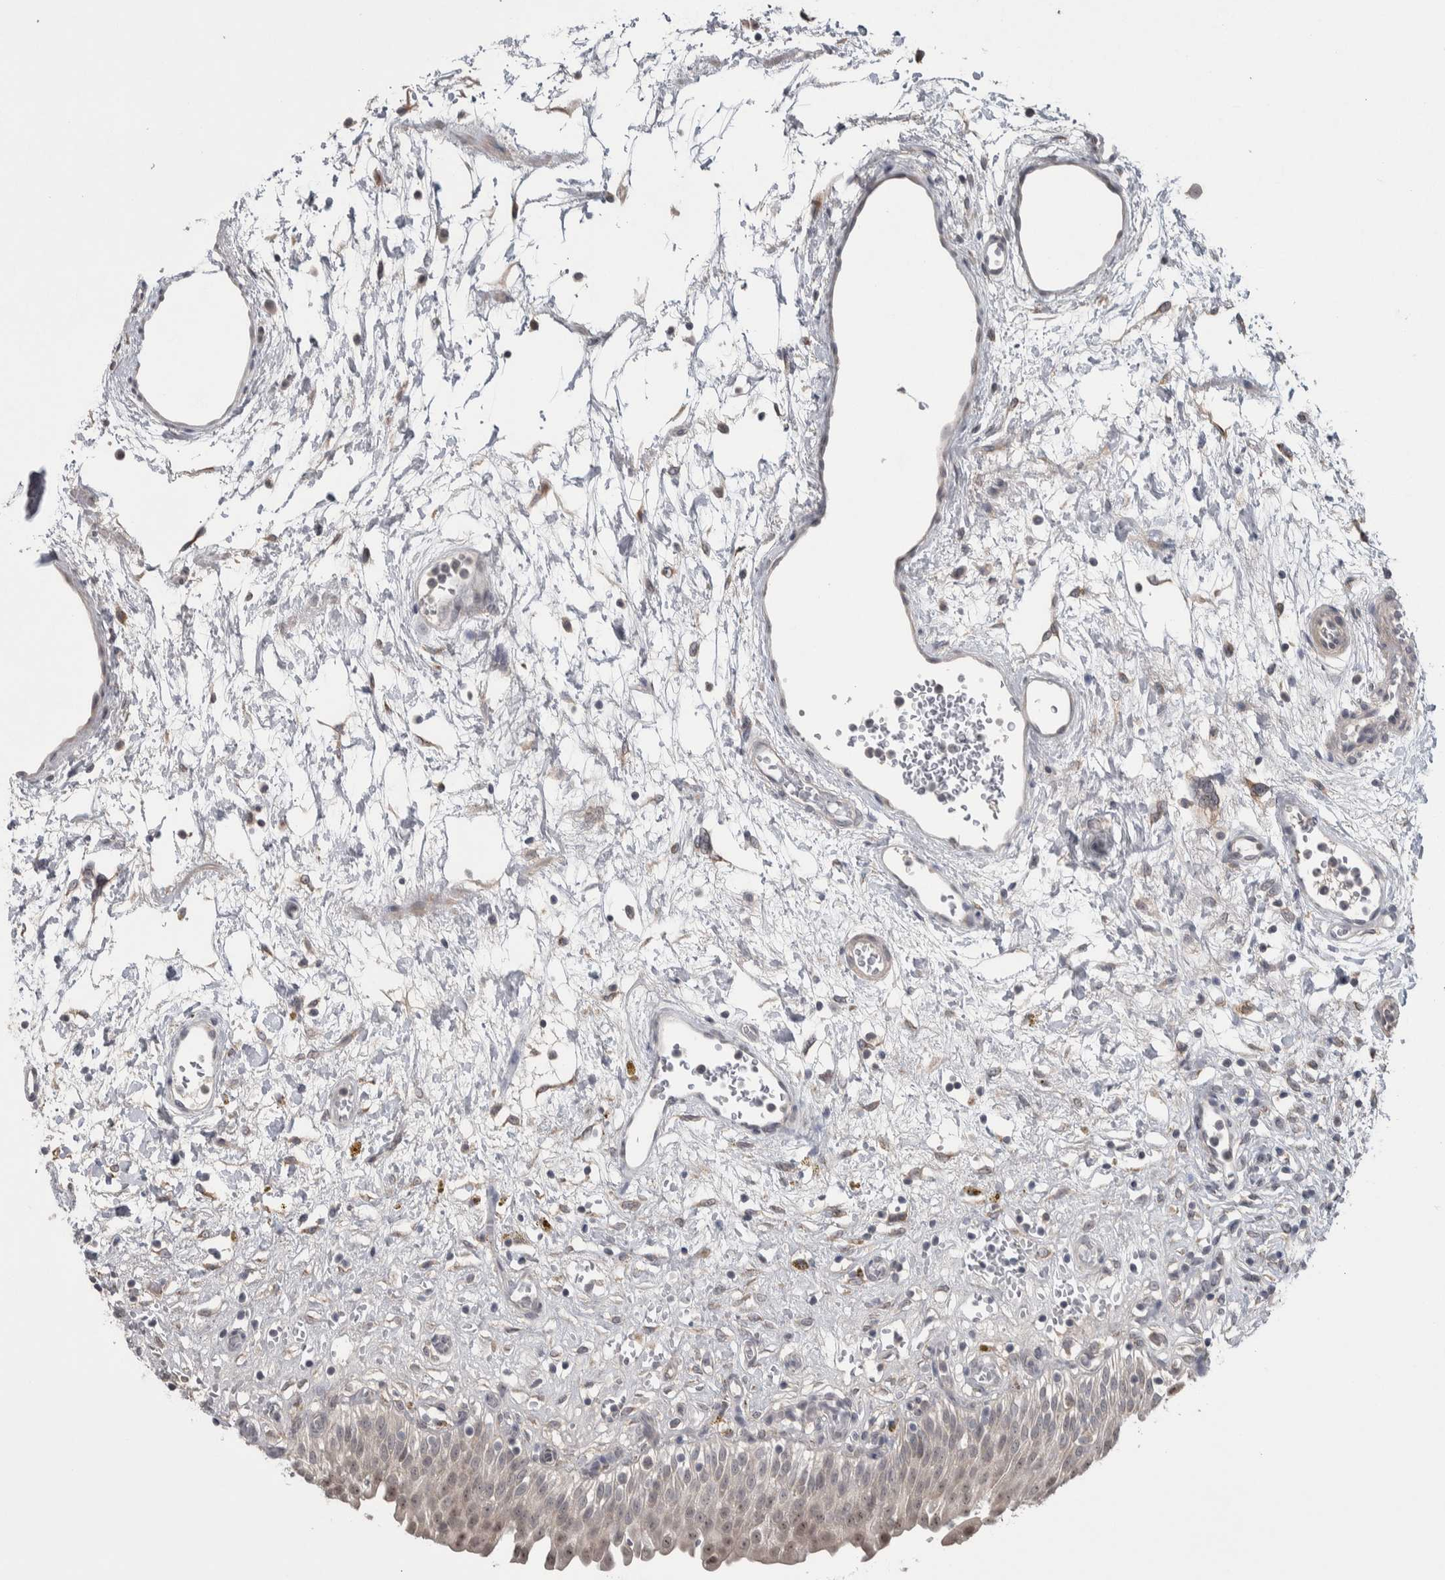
{"staining": {"intensity": "weak", "quantity": "25%-75%", "location": "cytoplasmic/membranous"}, "tissue": "urinary bladder", "cell_type": "Urothelial cells", "image_type": "normal", "snomed": [{"axis": "morphology", "description": "Urothelial carcinoma, High grade"}, {"axis": "topography", "description": "Urinary bladder"}], "caption": "IHC (DAB) staining of normal urinary bladder demonstrates weak cytoplasmic/membranous protein positivity in approximately 25%-75% of urothelial cells. The protein is shown in brown color, while the nuclei are stained blue.", "gene": "CUL2", "patient": {"sex": "male", "age": 46}}